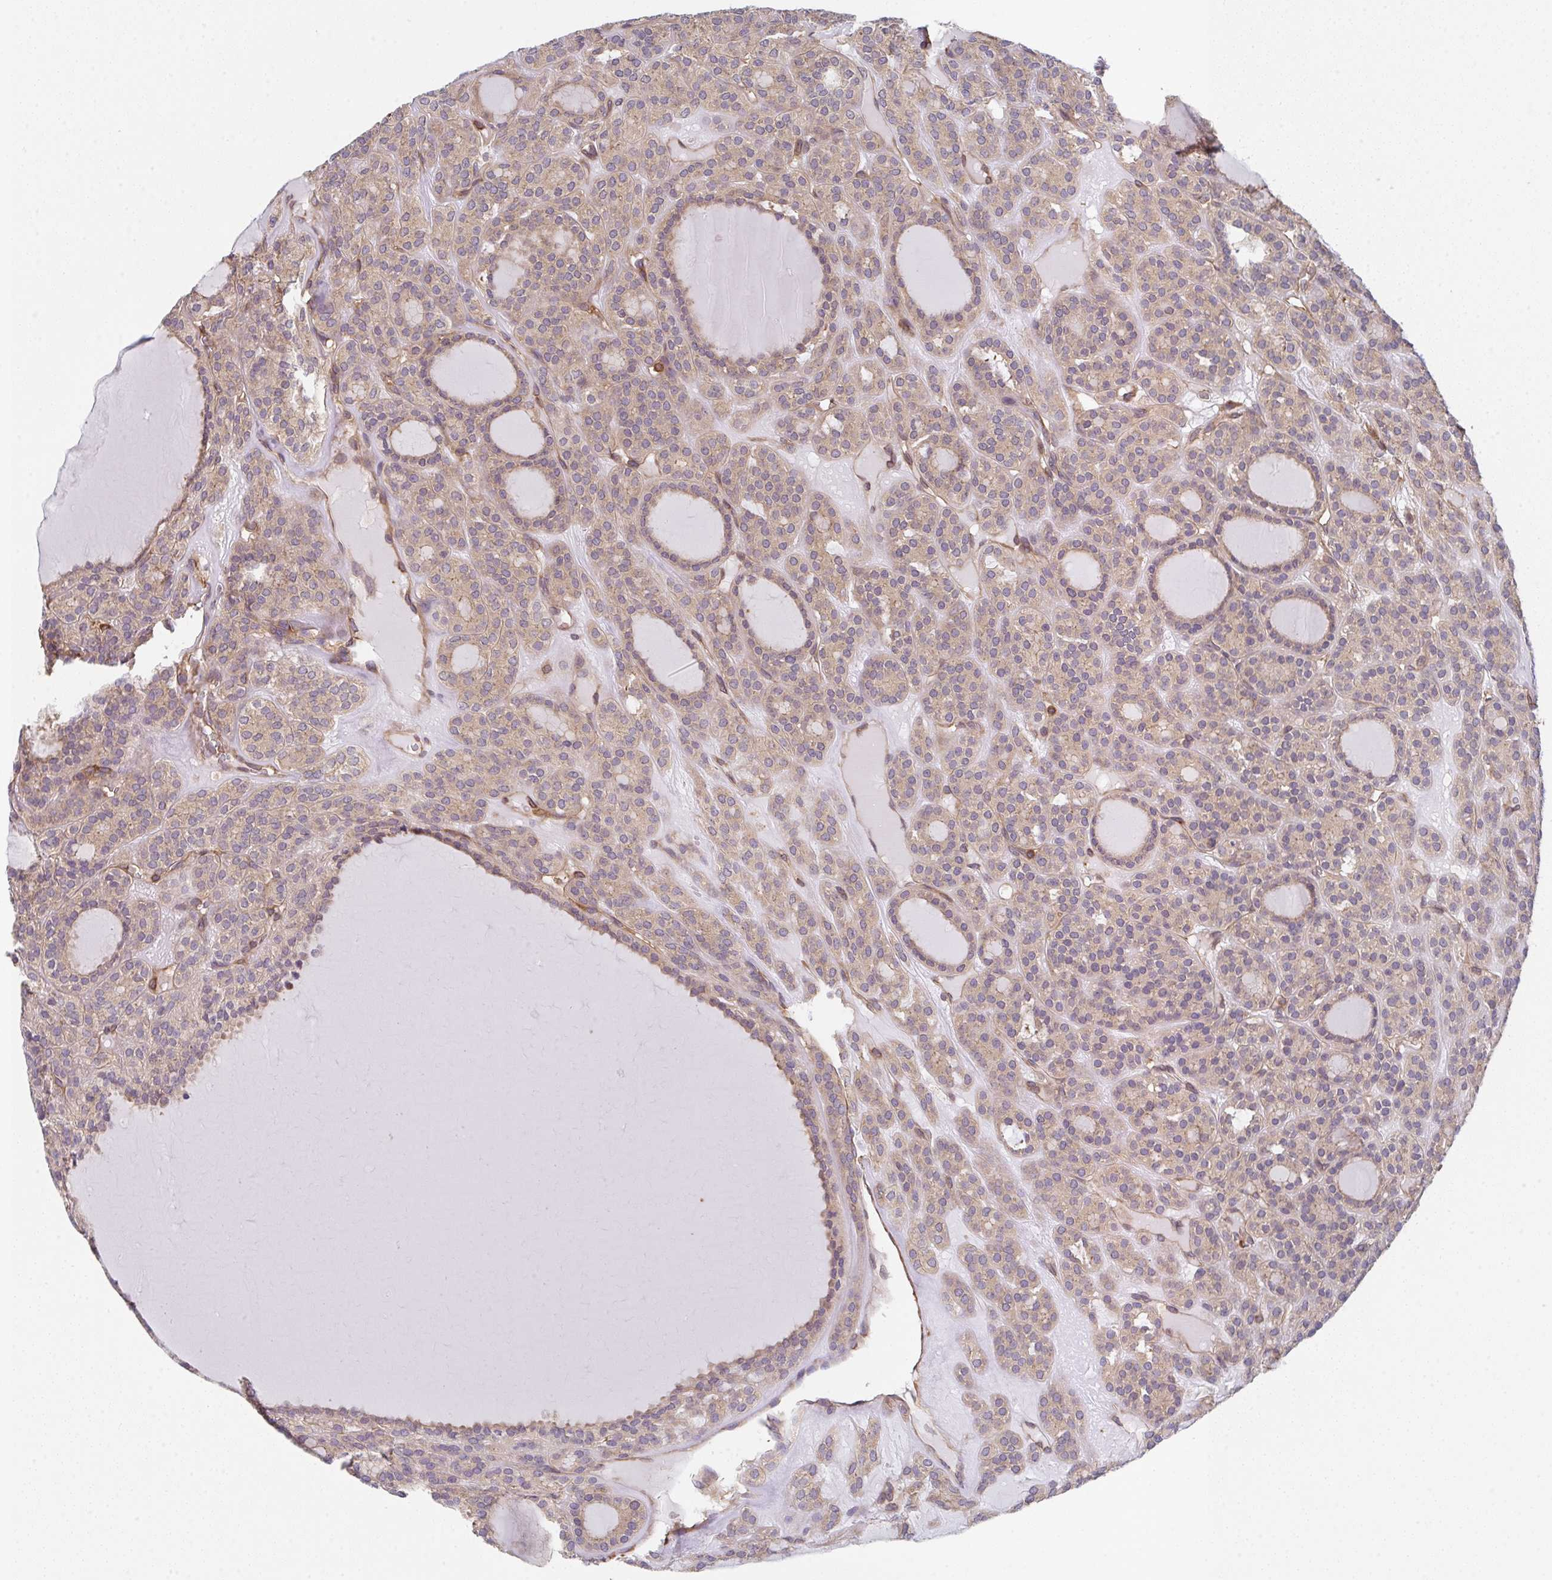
{"staining": {"intensity": "weak", "quantity": ">75%", "location": "cytoplasmic/membranous"}, "tissue": "thyroid cancer", "cell_type": "Tumor cells", "image_type": "cancer", "snomed": [{"axis": "morphology", "description": "Follicular adenoma carcinoma, NOS"}, {"axis": "topography", "description": "Thyroid gland"}], "caption": "The photomicrograph shows staining of thyroid cancer, revealing weak cytoplasmic/membranous protein expression (brown color) within tumor cells. (DAB (3,3'-diaminobenzidine) IHC with brightfield microscopy, high magnification).", "gene": "TMEM229A", "patient": {"sex": "female", "age": 63}}